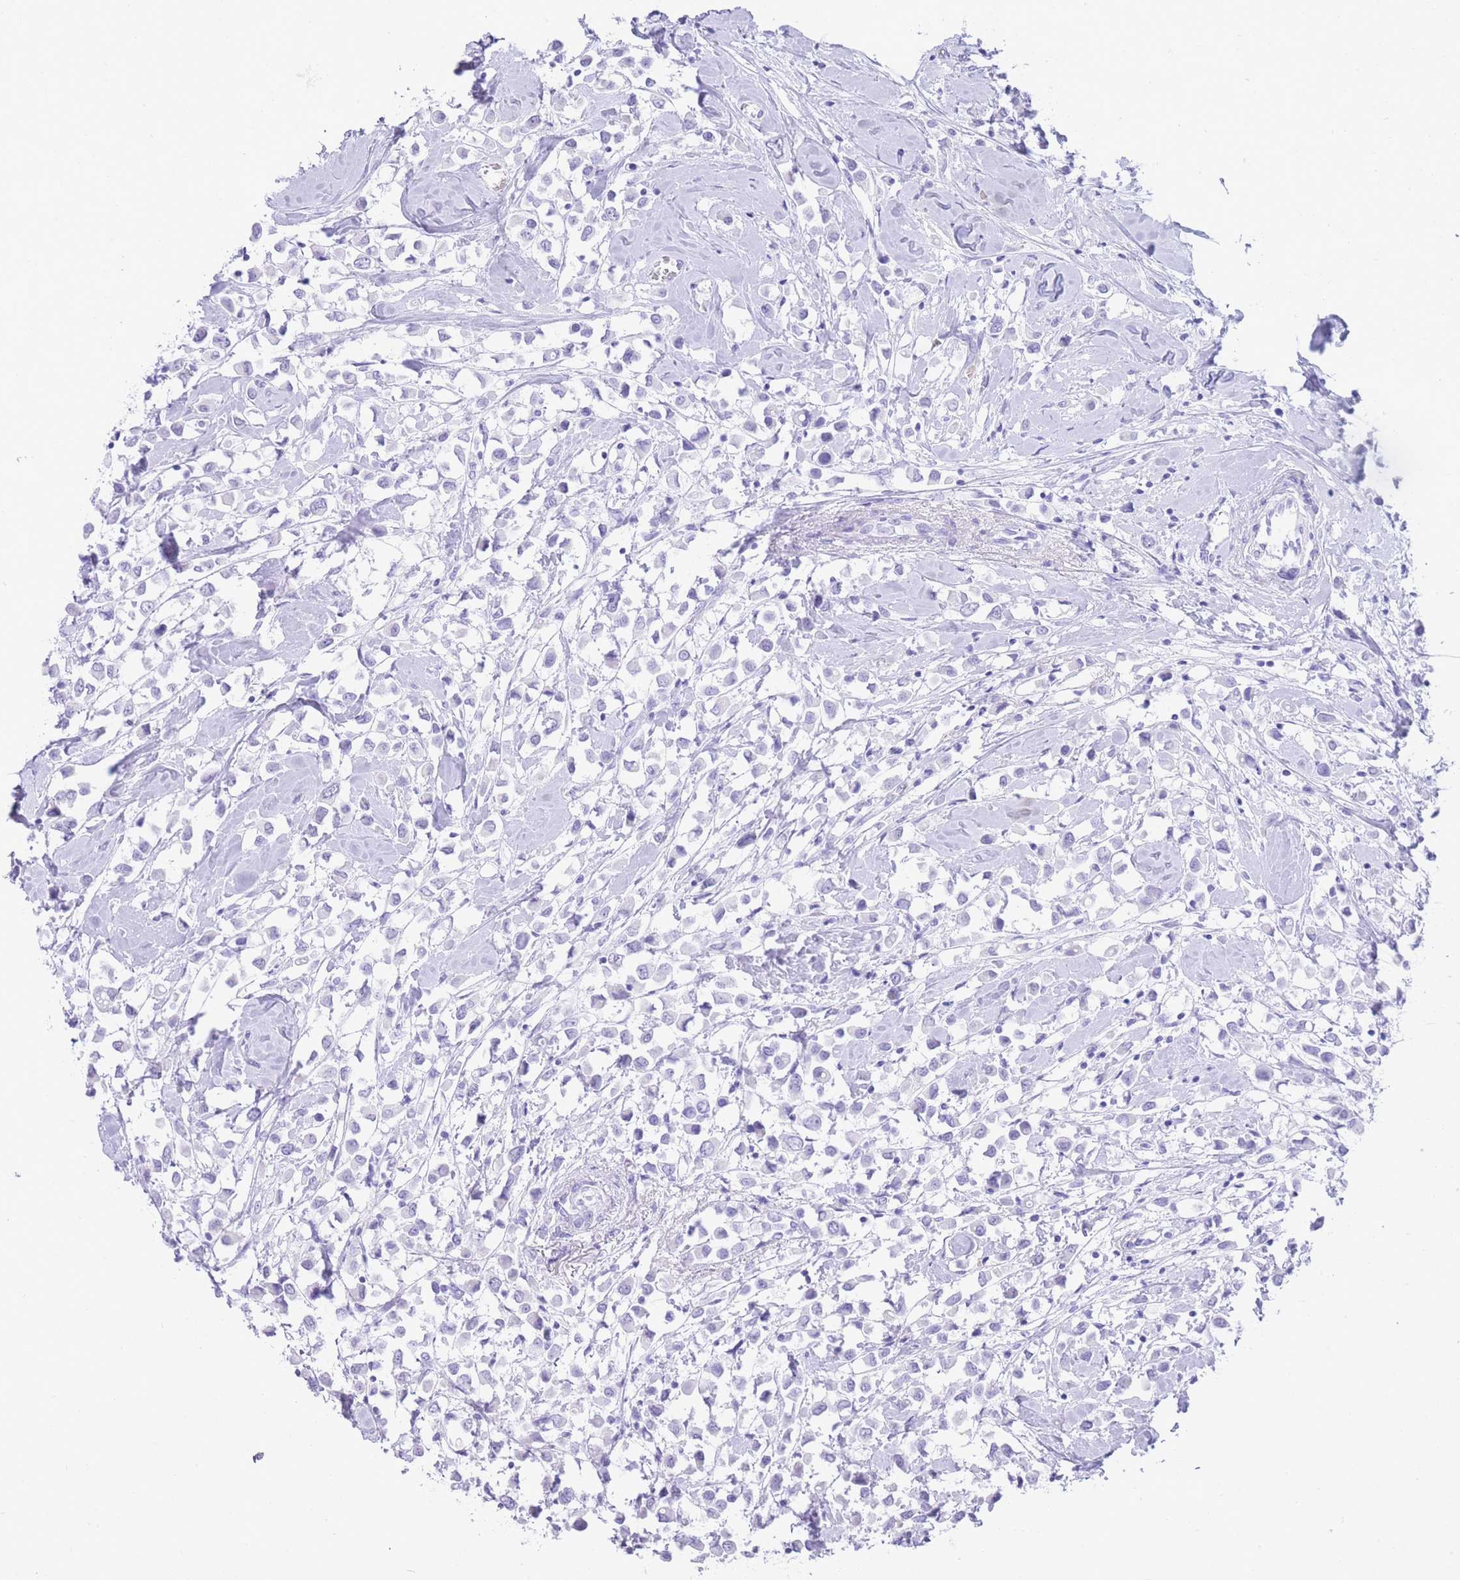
{"staining": {"intensity": "negative", "quantity": "none", "location": "none"}, "tissue": "breast cancer", "cell_type": "Tumor cells", "image_type": "cancer", "snomed": [{"axis": "morphology", "description": "Duct carcinoma"}, {"axis": "topography", "description": "Breast"}], "caption": "Protein analysis of breast cancer displays no significant positivity in tumor cells.", "gene": "ELOA2", "patient": {"sex": "female", "age": 61}}